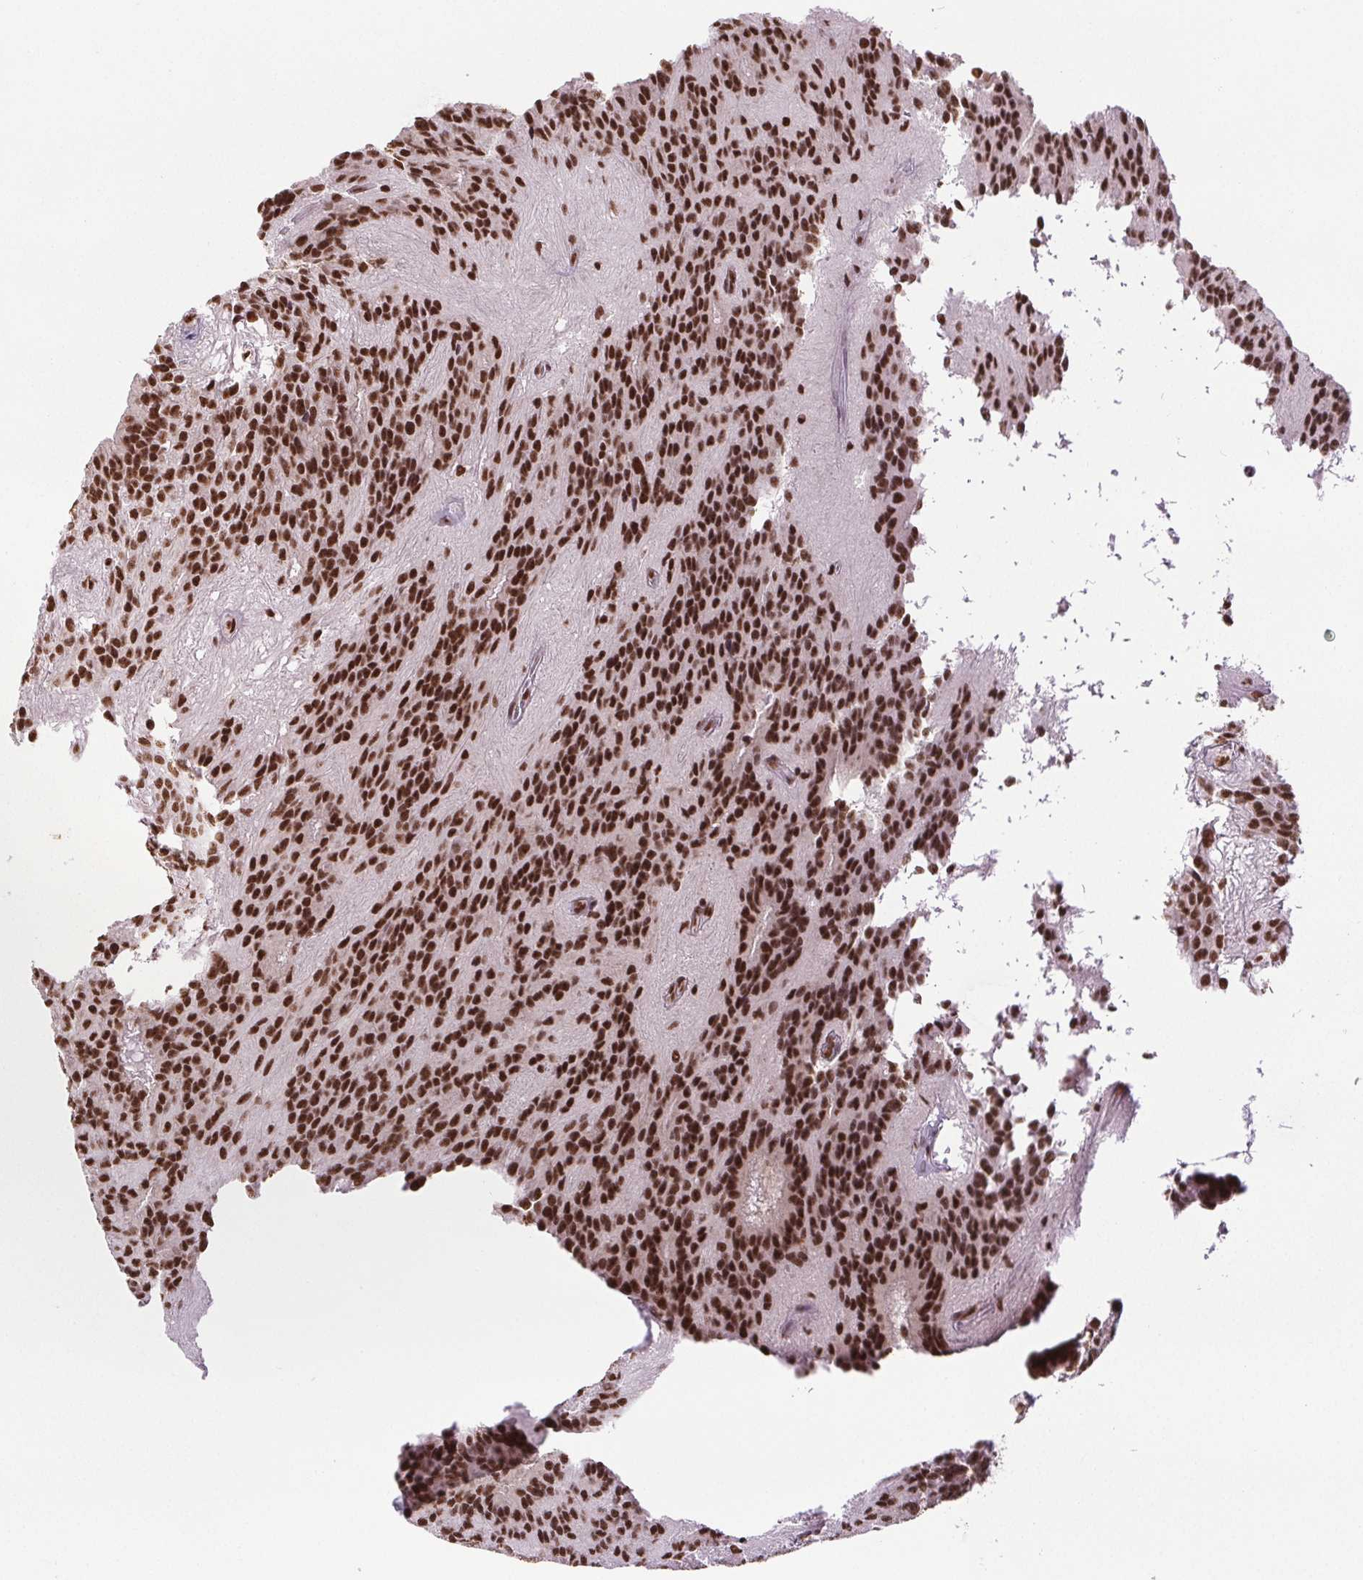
{"staining": {"intensity": "strong", "quantity": ">75%", "location": "nuclear"}, "tissue": "glioma", "cell_type": "Tumor cells", "image_type": "cancer", "snomed": [{"axis": "morphology", "description": "Glioma, malignant, Low grade"}, {"axis": "topography", "description": "Brain"}], "caption": "Tumor cells show high levels of strong nuclear staining in approximately >75% of cells in human glioma.", "gene": "IK", "patient": {"sex": "male", "age": 31}}